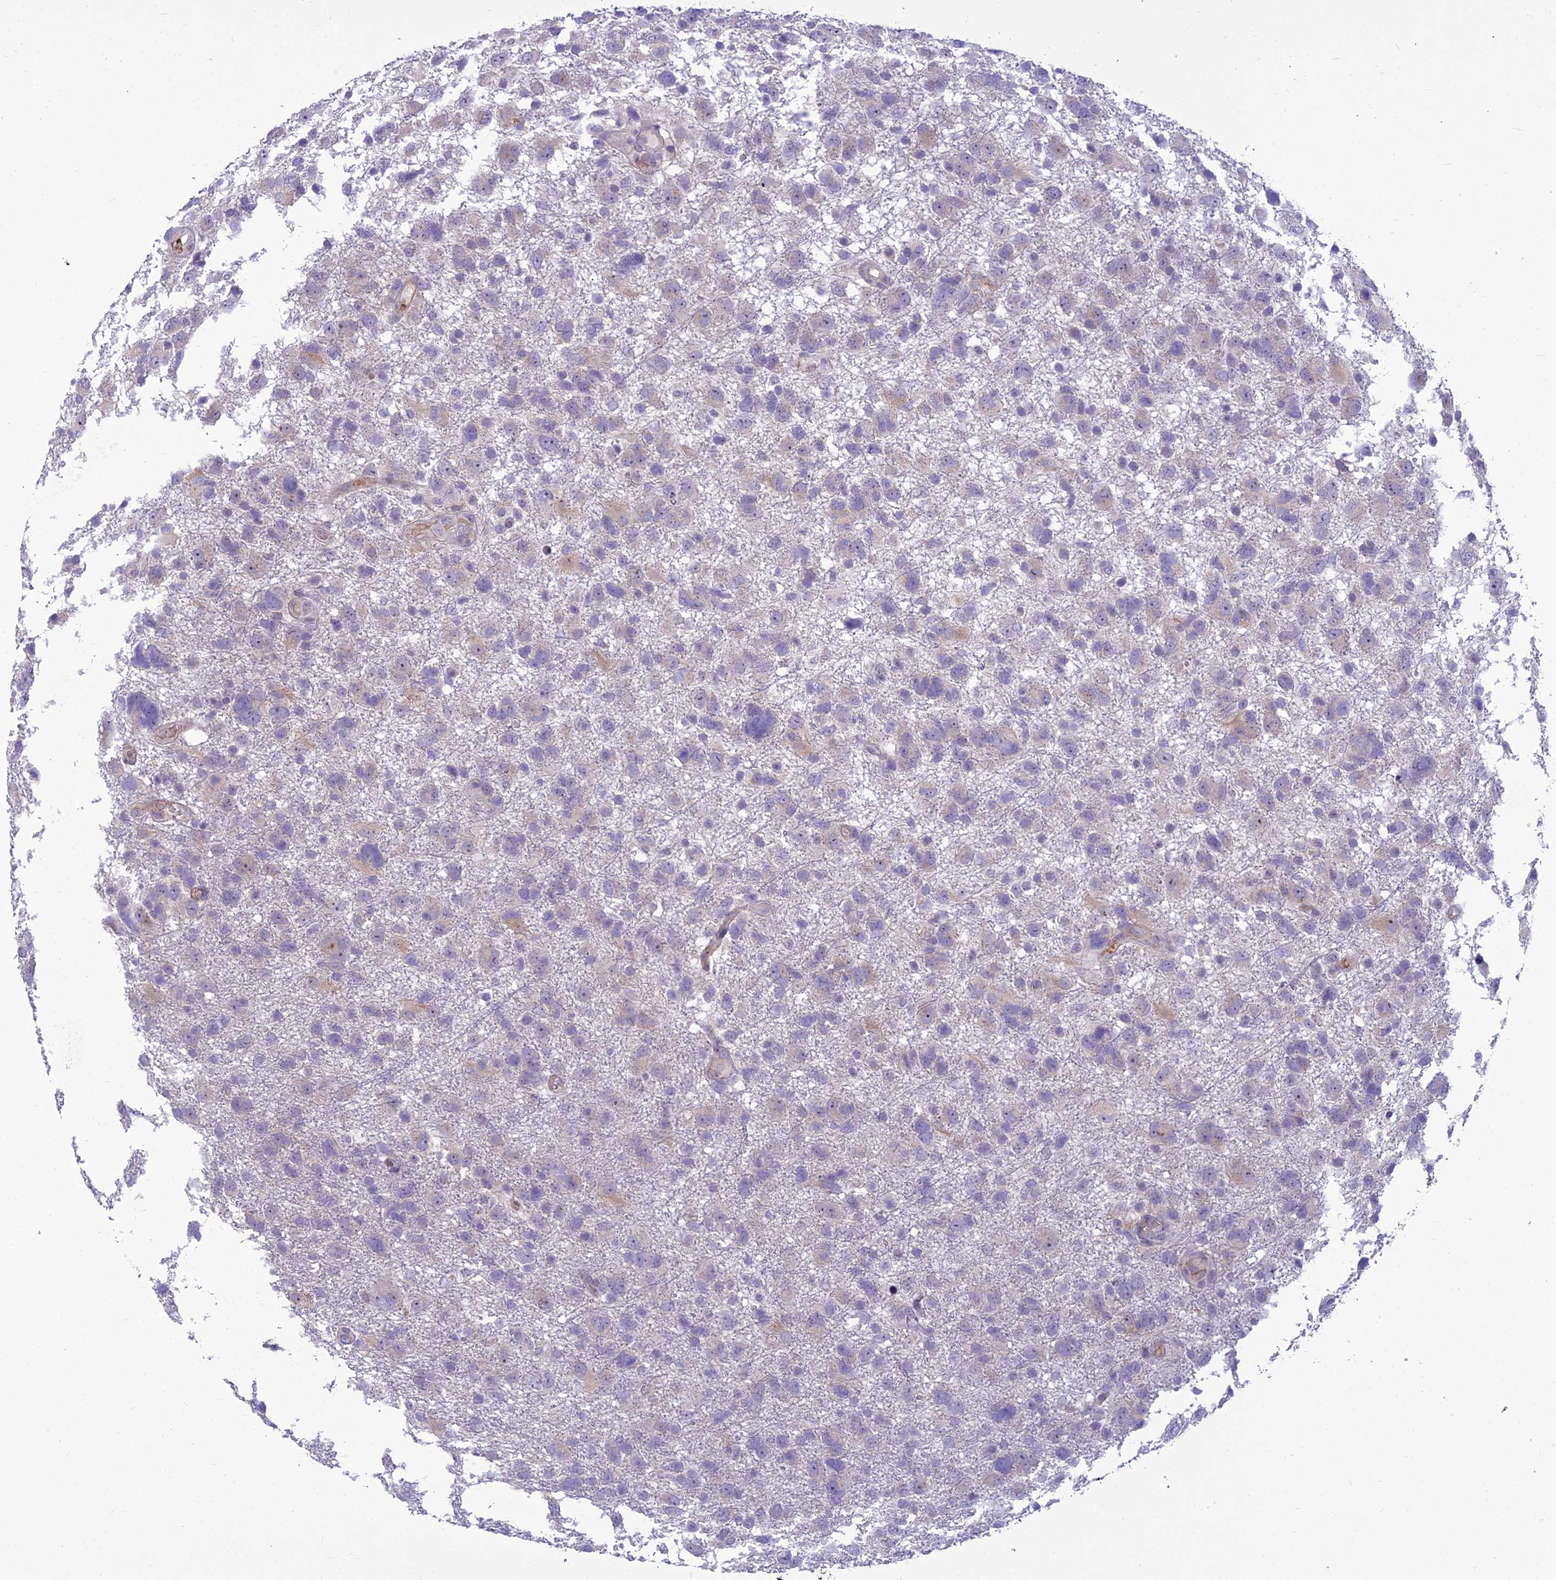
{"staining": {"intensity": "negative", "quantity": "none", "location": "none"}, "tissue": "glioma", "cell_type": "Tumor cells", "image_type": "cancer", "snomed": [{"axis": "morphology", "description": "Glioma, malignant, High grade"}, {"axis": "topography", "description": "Brain"}], "caption": "IHC of human malignant glioma (high-grade) reveals no staining in tumor cells.", "gene": "BBS7", "patient": {"sex": "male", "age": 61}}